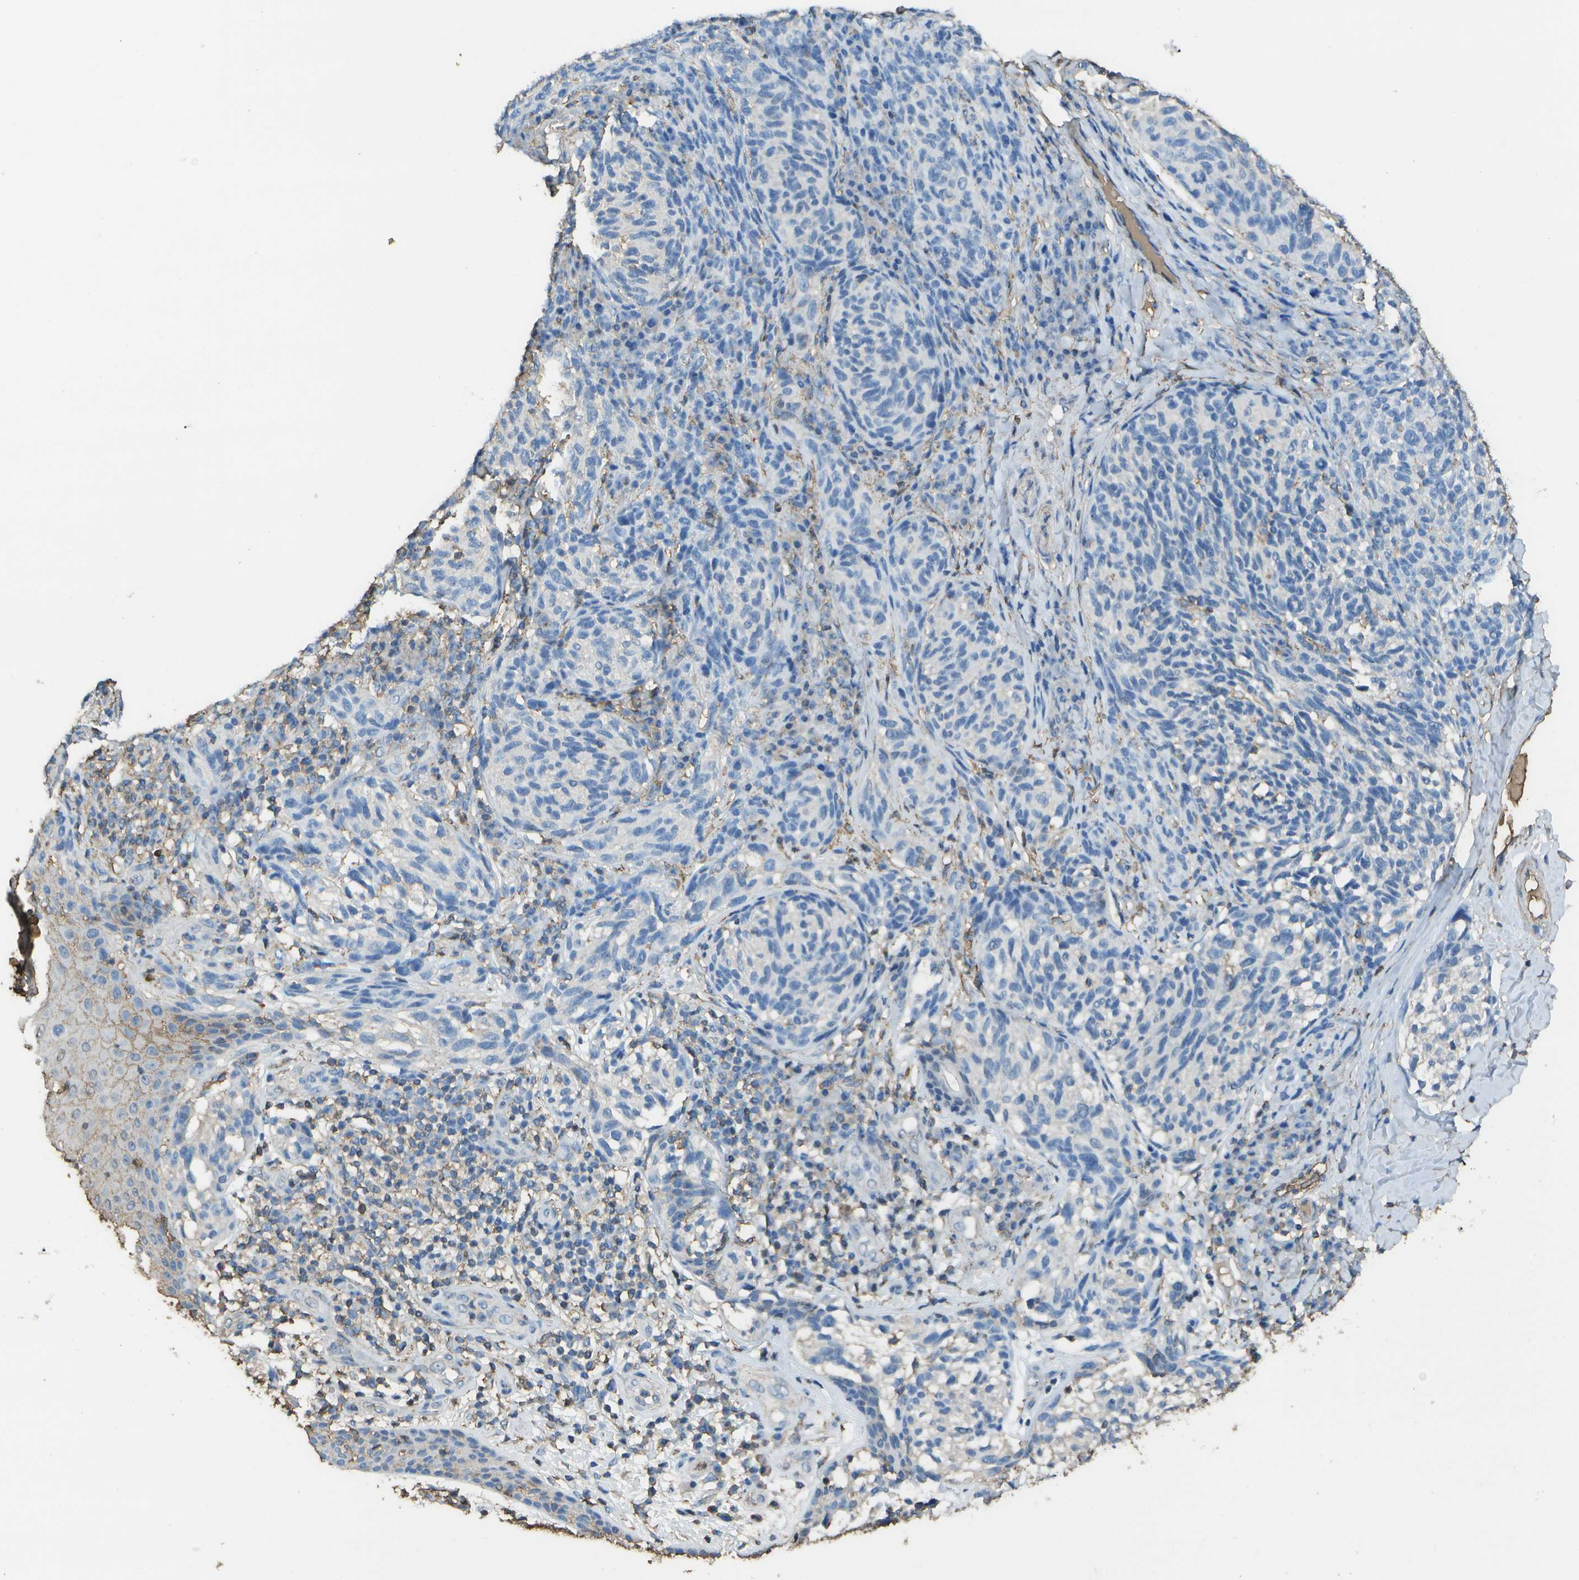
{"staining": {"intensity": "negative", "quantity": "none", "location": "none"}, "tissue": "melanoma", "cell_type": "Tumor cells", "image_type": "cancer", "snomed": [{"axis": "morphology", "description": "Malignant melanoma, NOS"}, {"axis": "topography", "description": "Skin"}], "caption": "IHC image of neoplastic tissue: melanoma stained with DAB (3,3'-diaminobenzidine) exhibits no significant protein expression in tumor cells.", "gene": "CYP4F11", "patient": {"sex": "female", "age": 73}}